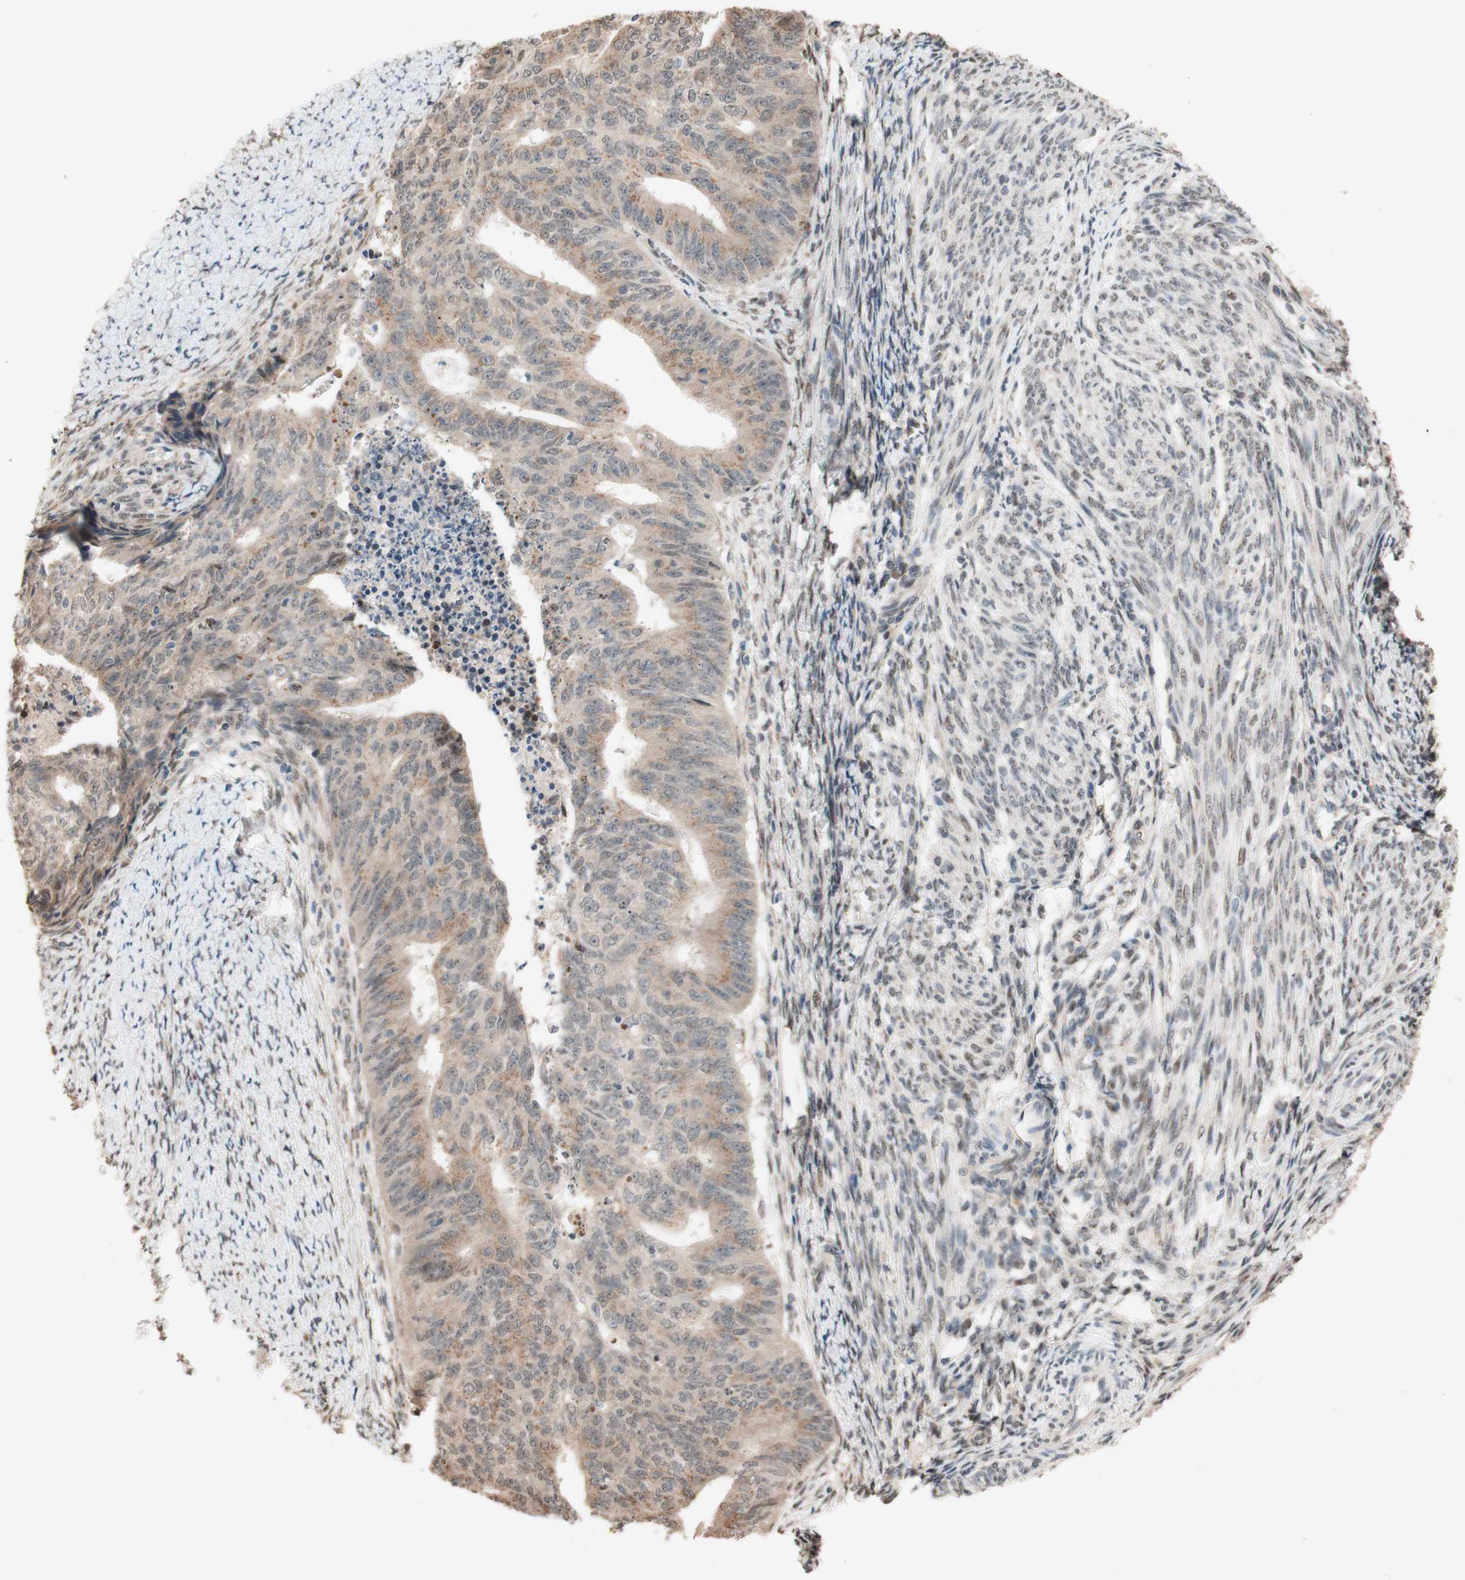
{"staining": {"intensity": "weak", "quantity": "25%-75%", "location": "cytoplasmic/membranous"}, "tissue": "endometrial cancer", "cell_type": "Tumor cells", "image_type": "cancer", "snomed": [{"axis": "morphology", "description": "Adenocarcinoma, NOS"}, {"axis": "topography", "description": "Endometrium"}], "caption": "The image demonstrates staining of adenocarcinoma (endometrial), revealing weak cytoplasmic/membranous protein staining (brown color) within tumor cells. The staining is performed using DAB brown chromogen to label protein expression. The nuclei are counter-stained blue using hematoxylin.", "gene": "CCNC", "patient": {"sex": "female", "age": 32}}